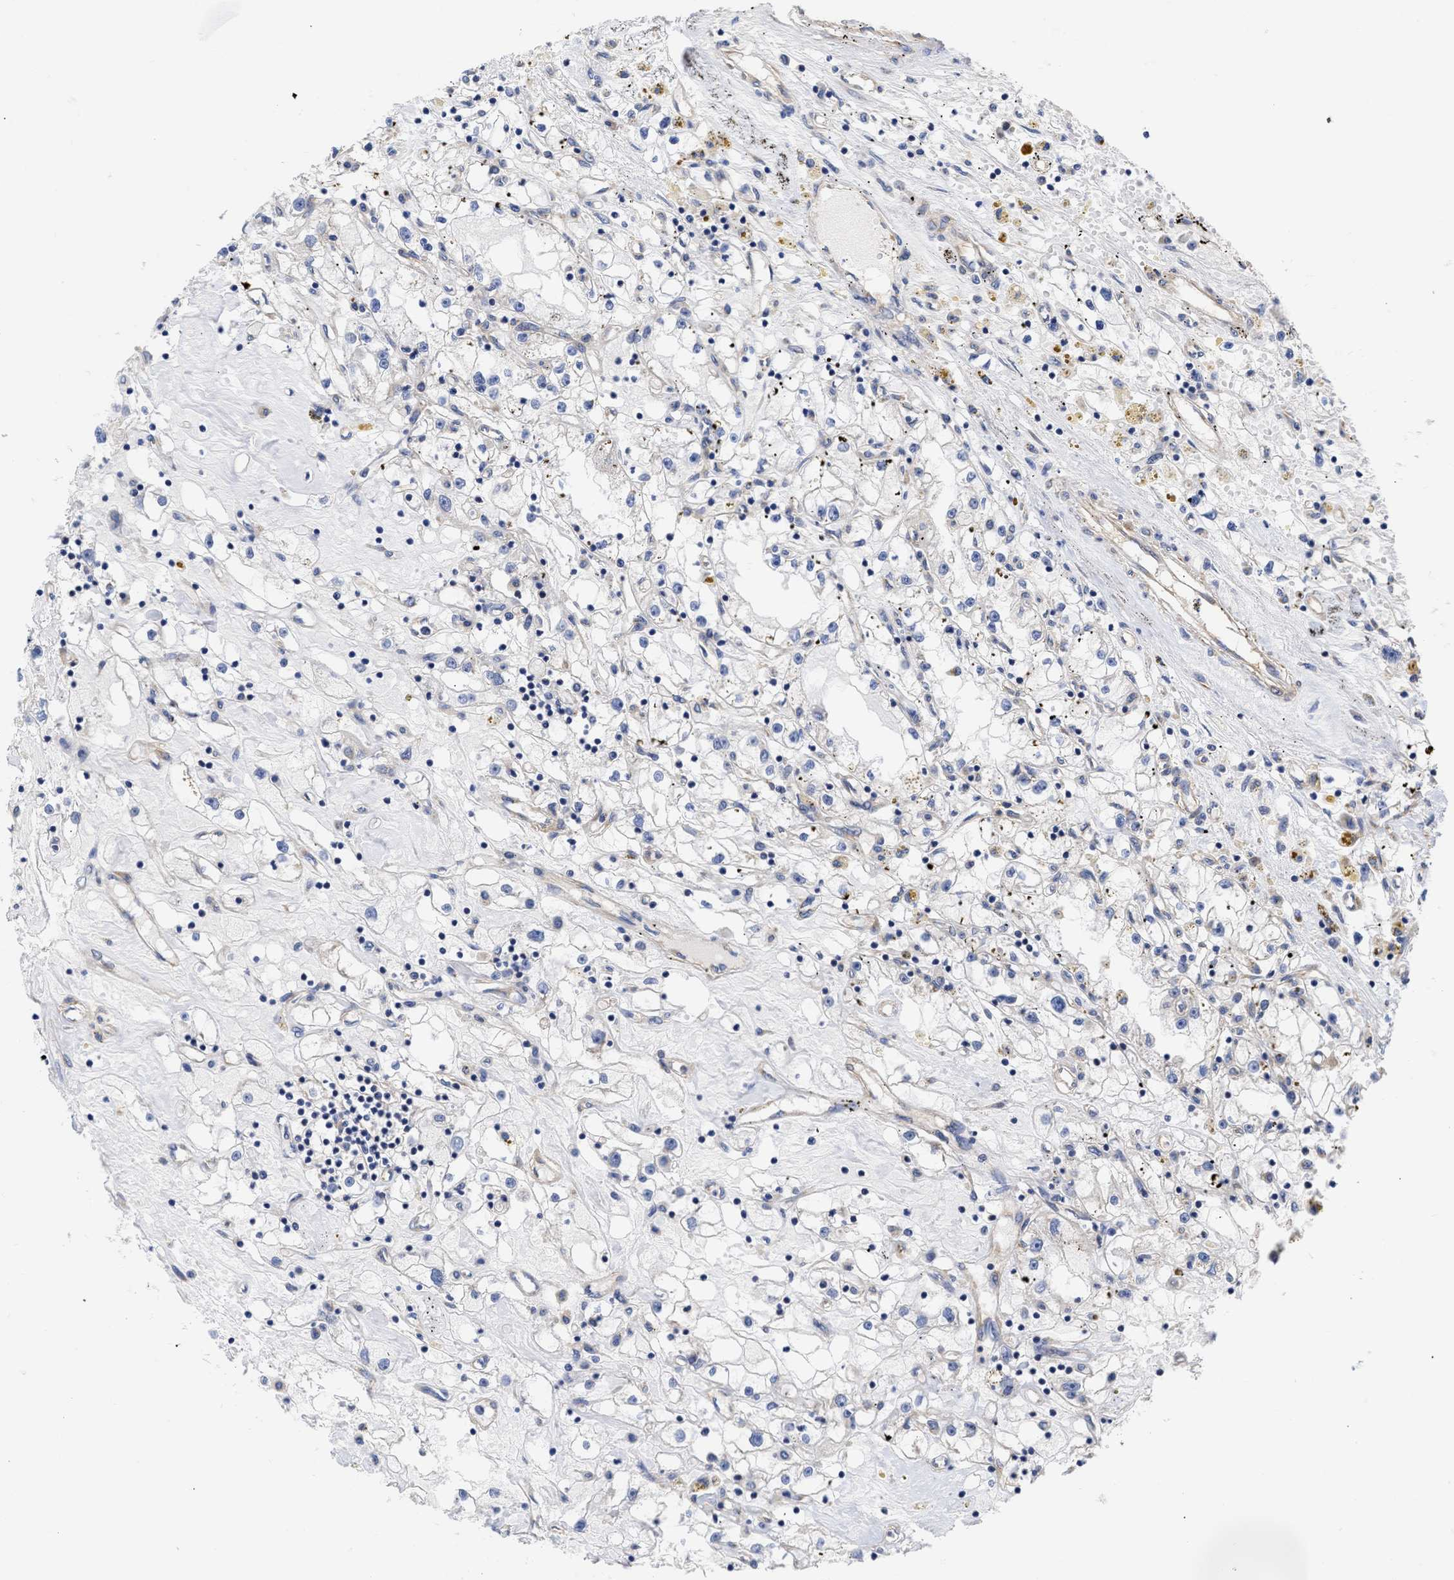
{"staining": {"intensity": "negative", "quantity": "none", "location": "none"}, "tissue": "renal cancer", "cell_type": "Tumor cells", "image_type": "cancer", "snomed": [{"axis": "morphology", "description": "Adenocarcinoma, NOS"}, {"axis": "topography", "description": "Kidney"}], "caption": "A photomicrograph of renal cancer stained for a protein shows no brown staining in tumor cells.", "gene": "MAP2K3", "patient": {"sex": "male", "age": 56}}